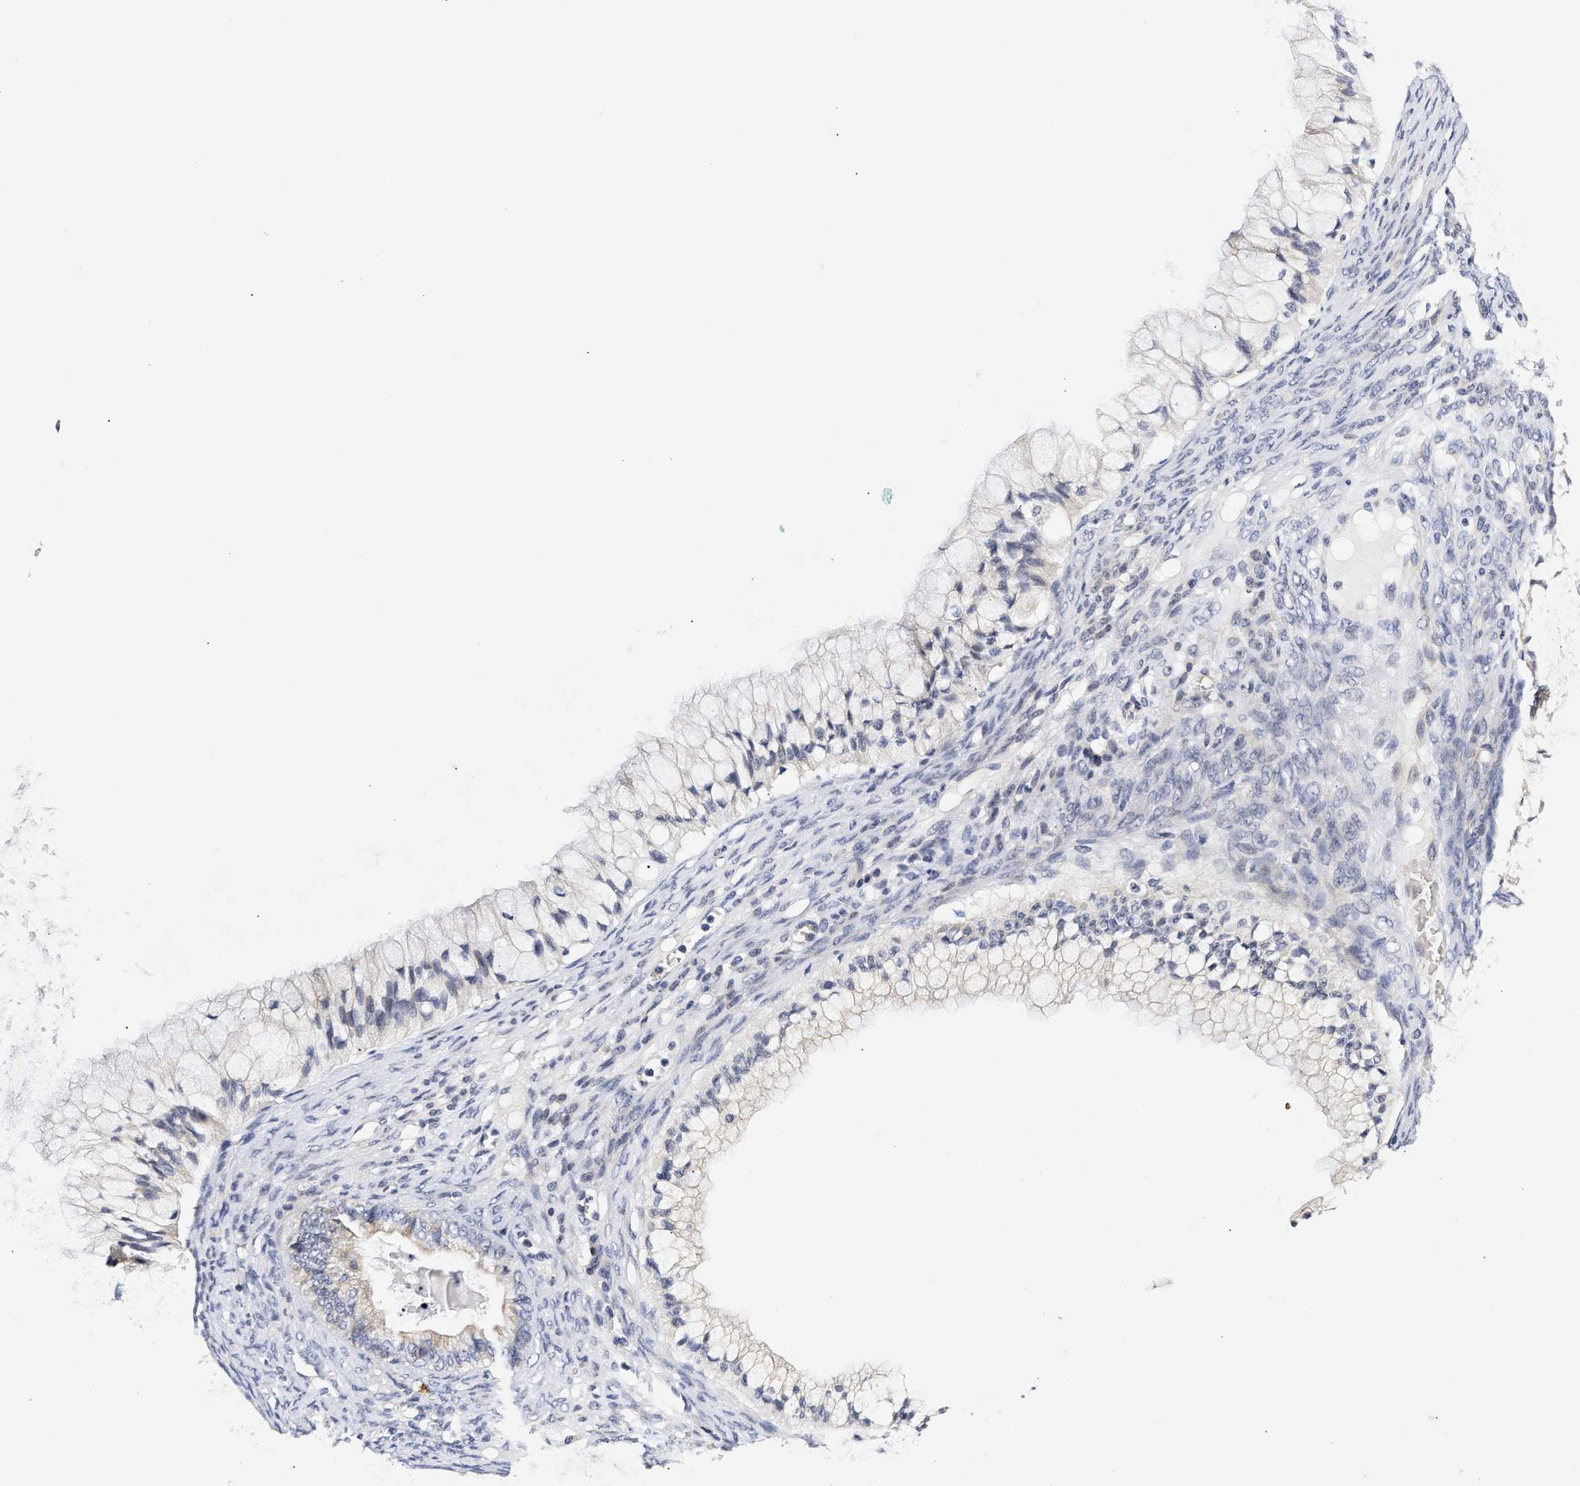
{"staining": {"intensity": "negative", "quantity": "none", "location": "none"}, "tissue": "ovarian cancer", "cell_type": "Tumor cells", "image_type": "cancer", "snomed": [{"axis": "morphology", "description": "Cystadenocarcinoma, mucinous, NOS"}, {"axis": "topography", "description": "Ovary"}], "caption": "High power microscopy histopathology image of an immunohistochemistry image of ovarian cancer, revealing no significant positivity in tumor cells.", "gene": "RINT1", "patient": {"sex": "female", "age": 57}}